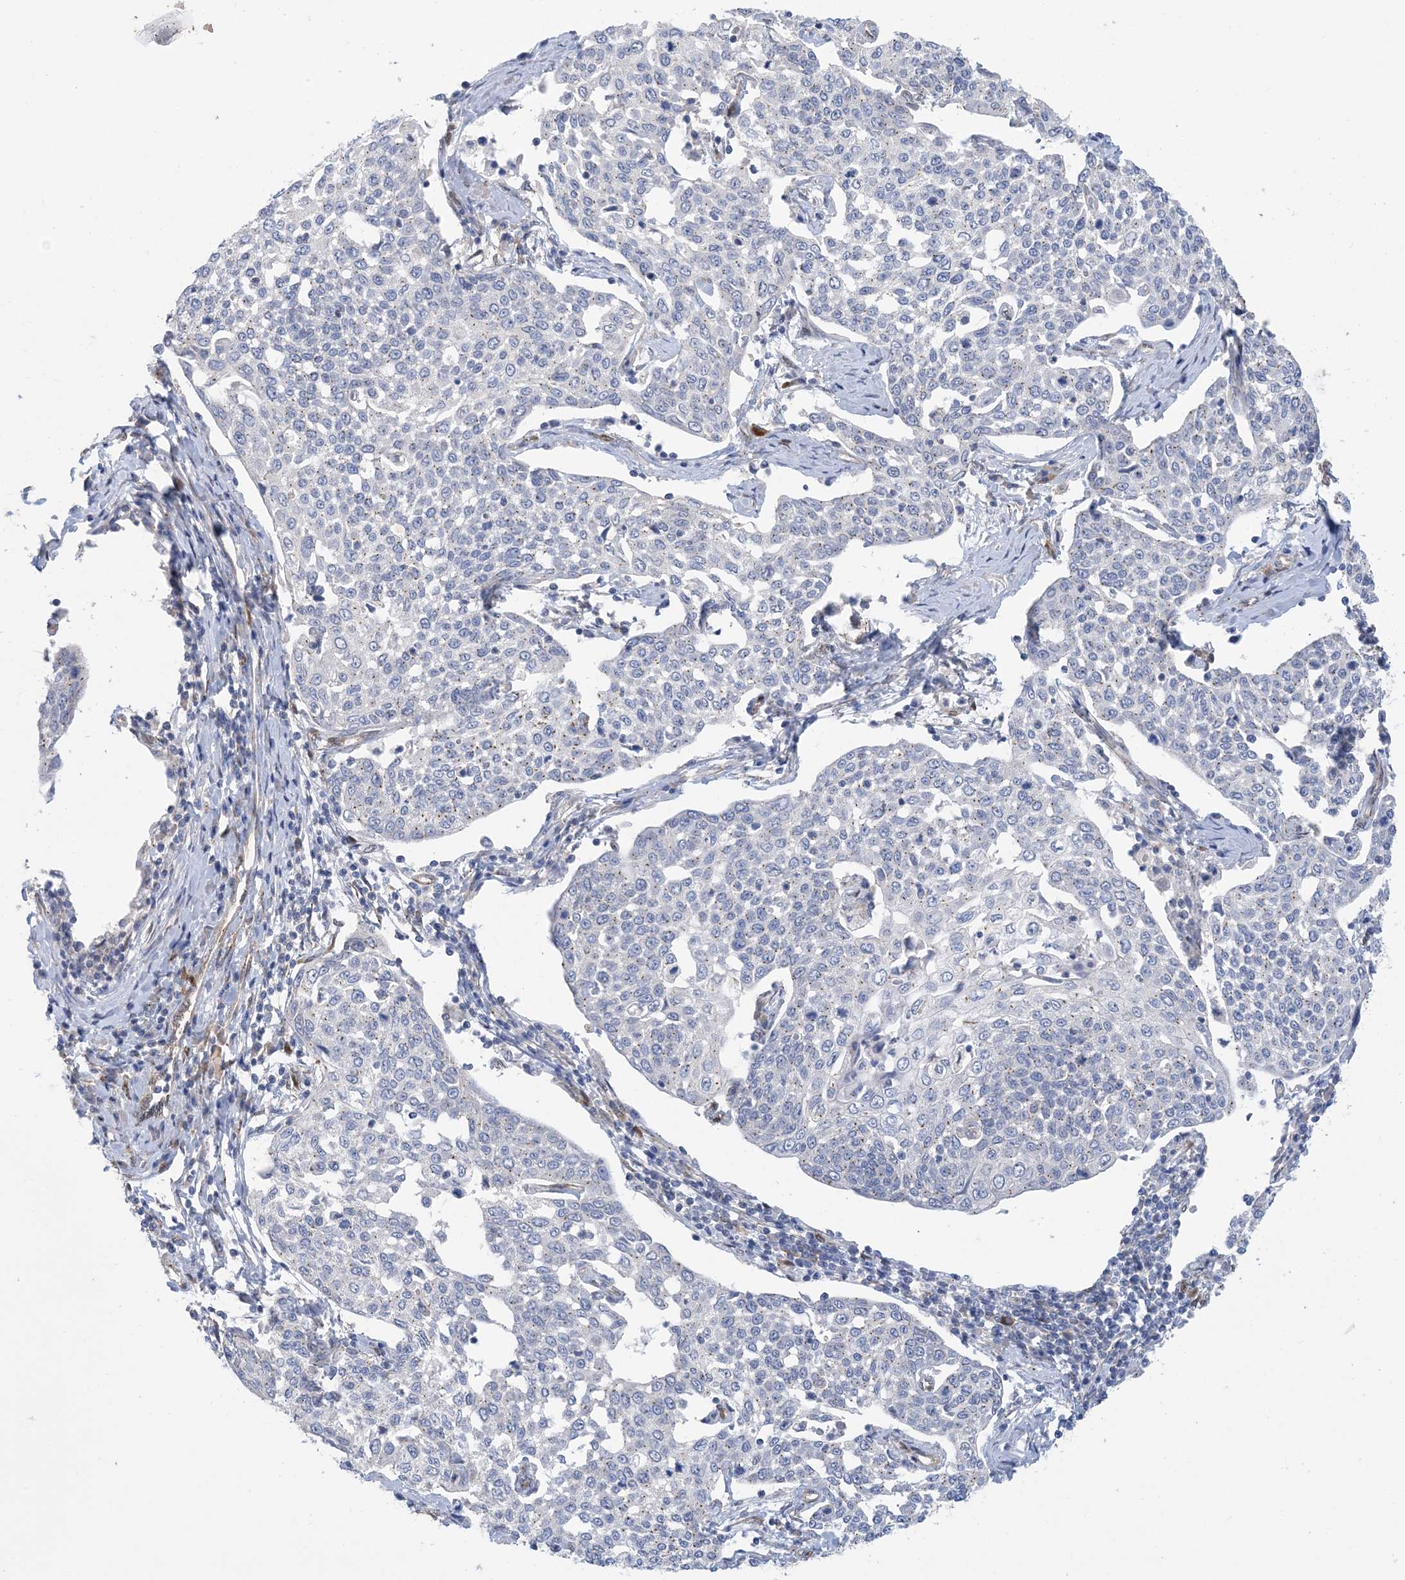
{"staining": {"intensity": "negative", "quantity": "none", "location": "none"}, "tissue": "cervical cancer", "cell_type": "Tumor cells", "image_type": "cancer", "snomed": [{"axis": "morphology", "description": "Squamous cell carcinoma, NOS"}, {"axis": "topography", "description": "Cervix"}], "caption": "A high-resolution micrograph shows immunohistochemistry (IHC) staining of squamous cell carcinoma (cervical), which reveals no significant staining in tumor cells.", "gene": "RBMS3", "patient": {"sex": "female", "age": 34}}